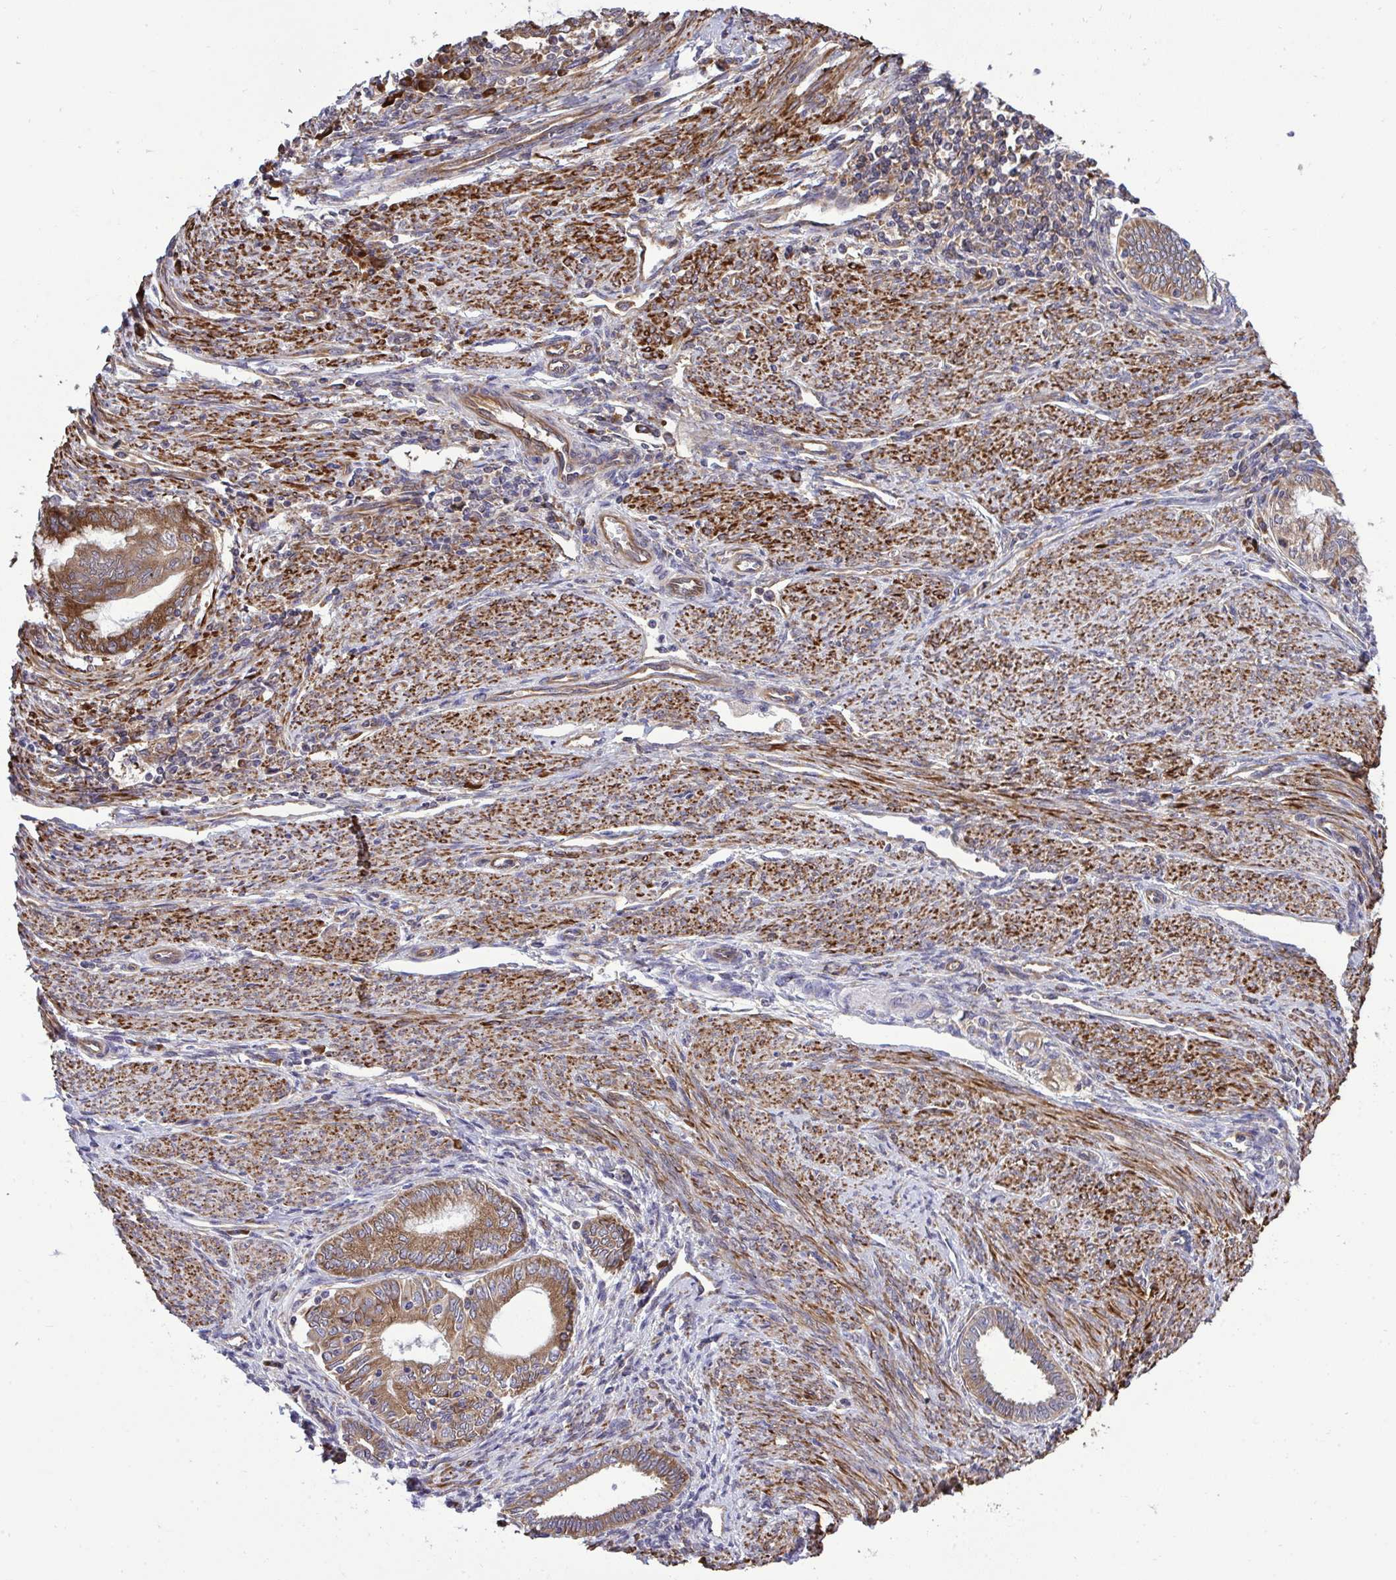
{"staining": {"intensity": "strong", "quantity": ">75%", "location": "cytoplasmic/membranous"}, "tissue": "endometrial cancer", "cell_type": "Tumor cells", "image_type": "cancer", "snomed": [{"axis": "morphology", "description": "Adenocarcinoma, NOS"}, {"axis": "topography", "description": "Endometrium"}], "caption": "Immunohistochemistry (IHC) image of neoplastic tissue: human endometrial cancer stained using immunohistochemistry (IHC) displays high levels of strong protein expression localized specifically in the cytoplasmic/membranous of tumor cells, appearing as a cytoplasmic/membranous brown color.", "gene": "RPS15", "patient": {"sex": "female", "age": 79}}